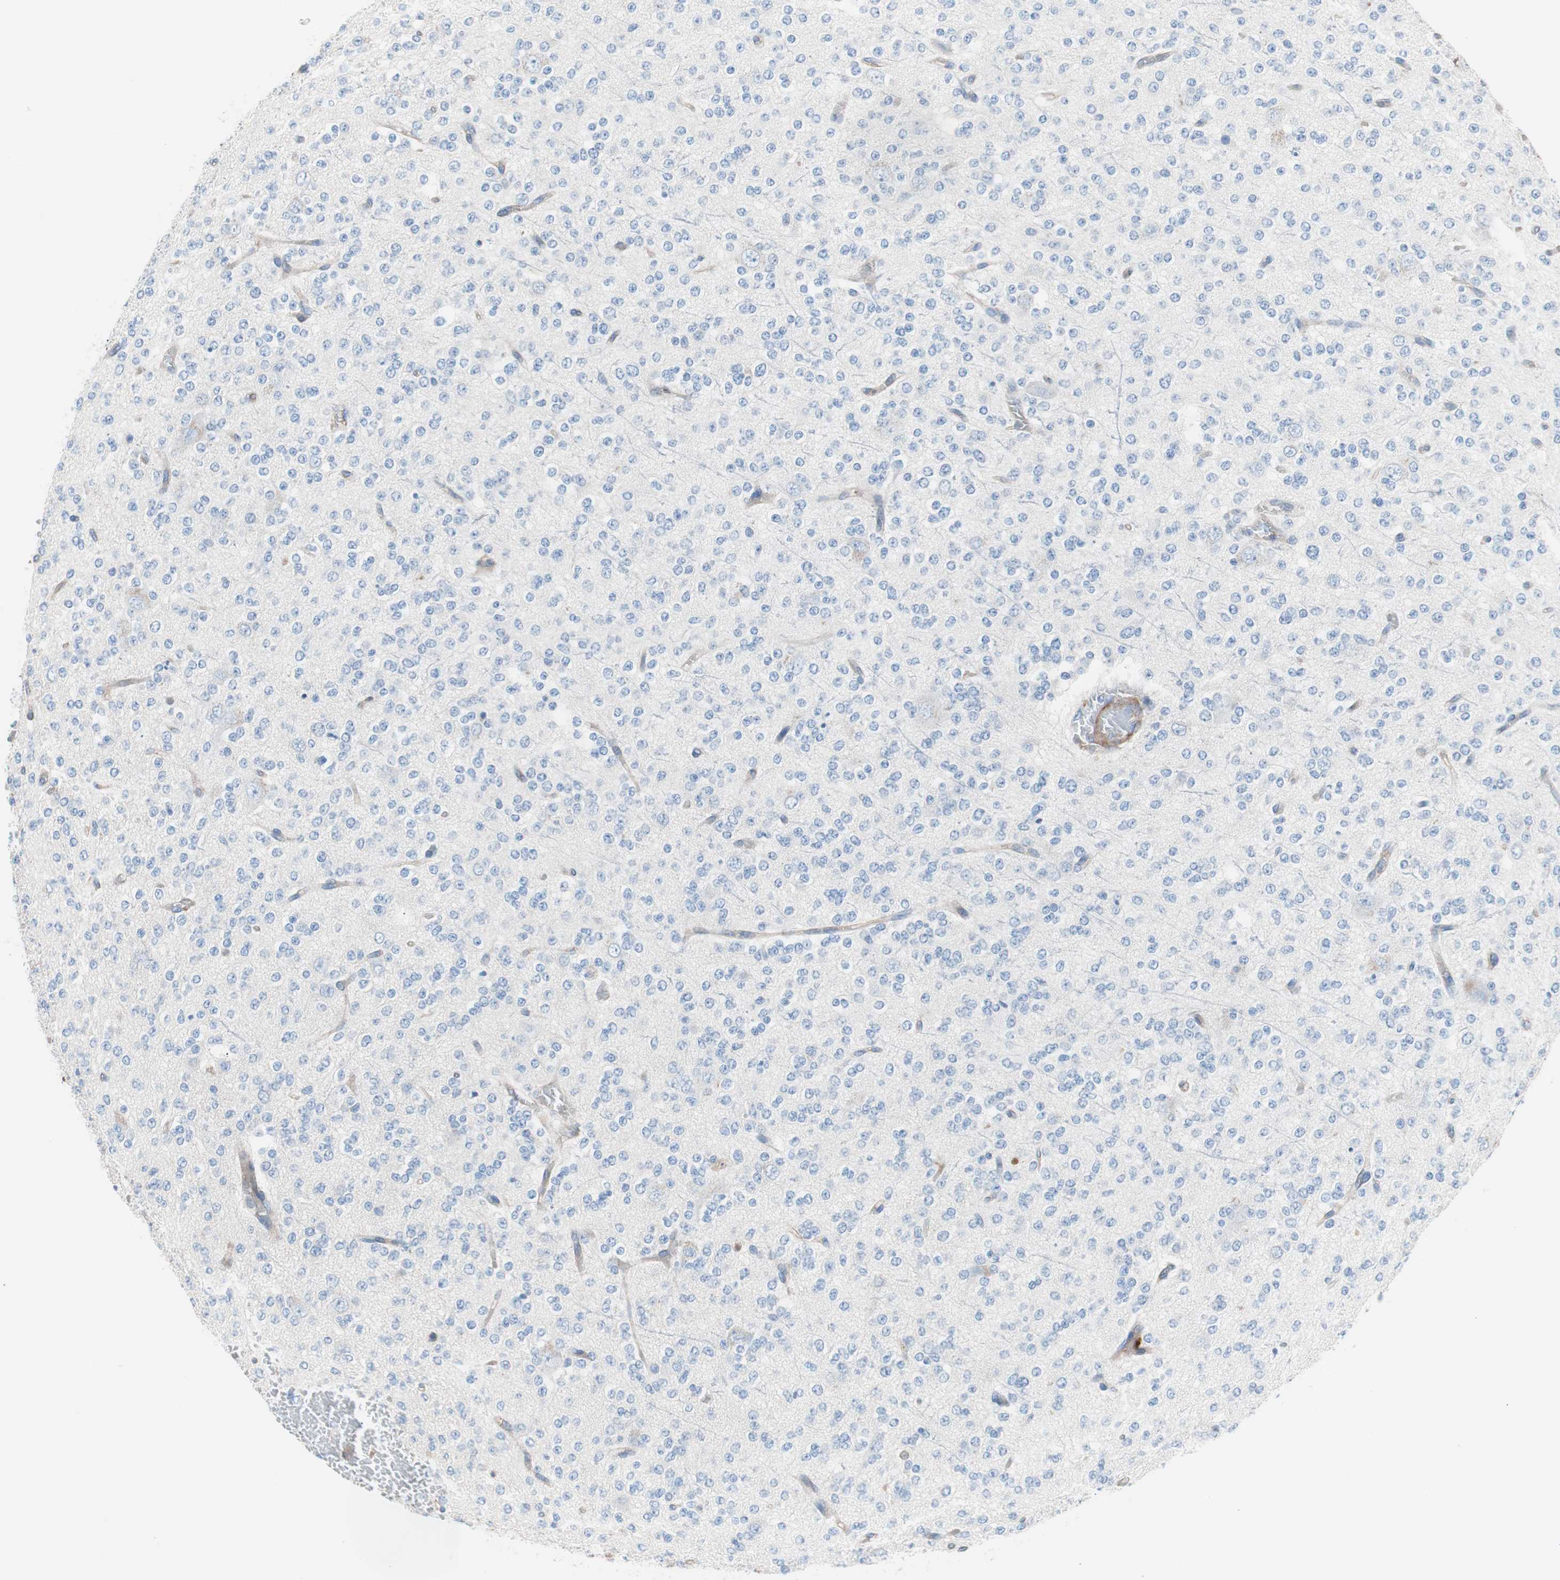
{"staining": {"intensity": "negative", "quantity": "none", "location": "none"}, "tissue": "glioma", "cell_type": "Tumor cells", "image_type": "cancer", "snomed": [{"axis": "morphology", "description": "Glioma, malignant, Low grade"}, {"axis": "topography", "description": "Brain"}], "caption": "High magnification brightfield microscopy of glioma stained with DAB (brown) and counterstained with hematoxylin (blue): tumor cells show no significant expression.", "gene": "GPR160", "patient": {"sex": "male", "age": 38}}